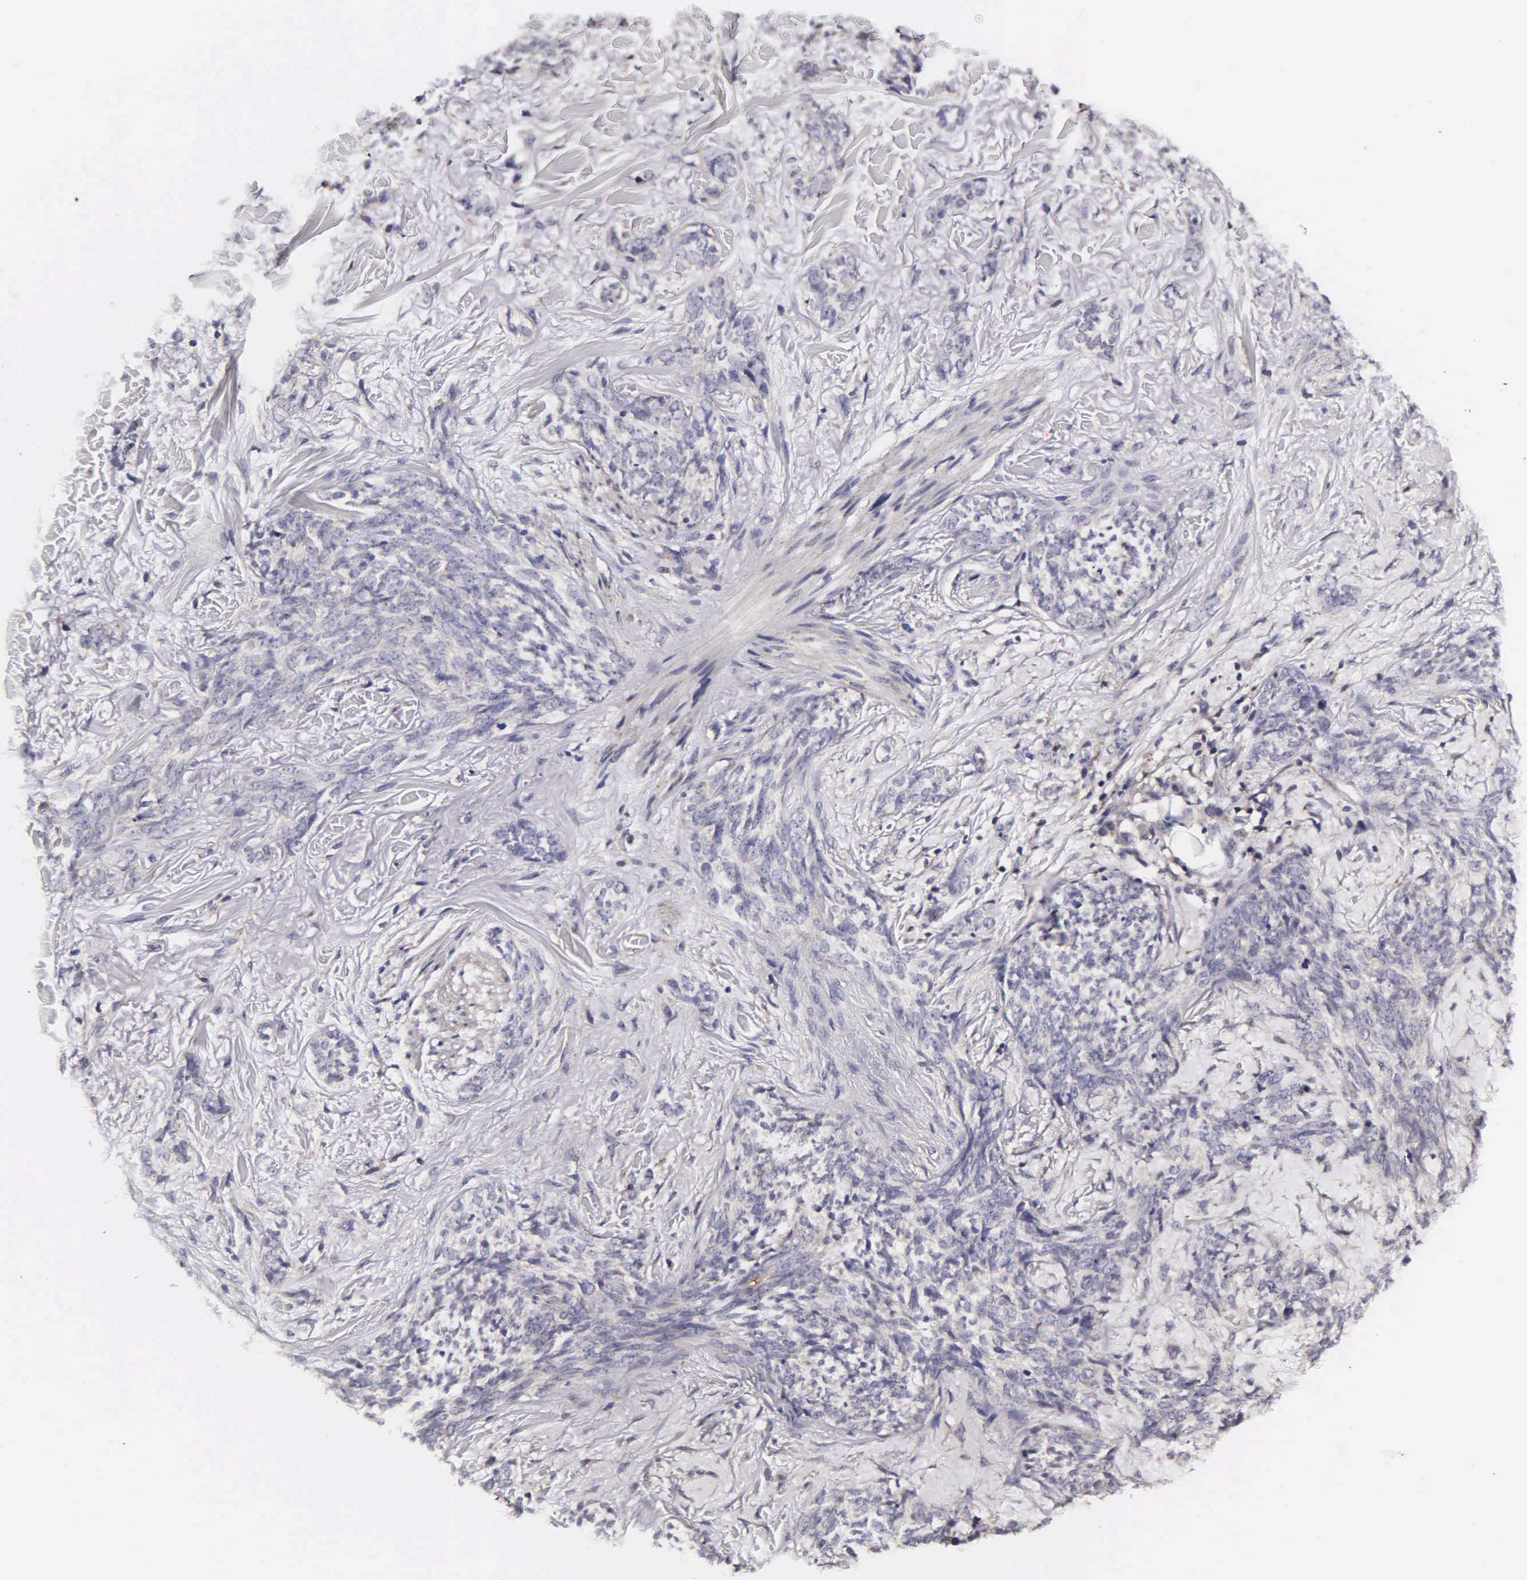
{"staining": {"intensity": "negative", "quantity": "none", "location": "none"}, "tissue": "skin cancer", "cell_type": "Tumor cells", "image_type": "cancer", "snomed": [{"axis": "morphology", "description": "Basal cell carcinoma"}, {"axis": "topography", "description": "Skin"}], "caption": "There is no significant expression in tumor cells of skin basal cell carcinoma.", "gene": "PSMA3", "patient": {"sex": "female", "age": 81}}